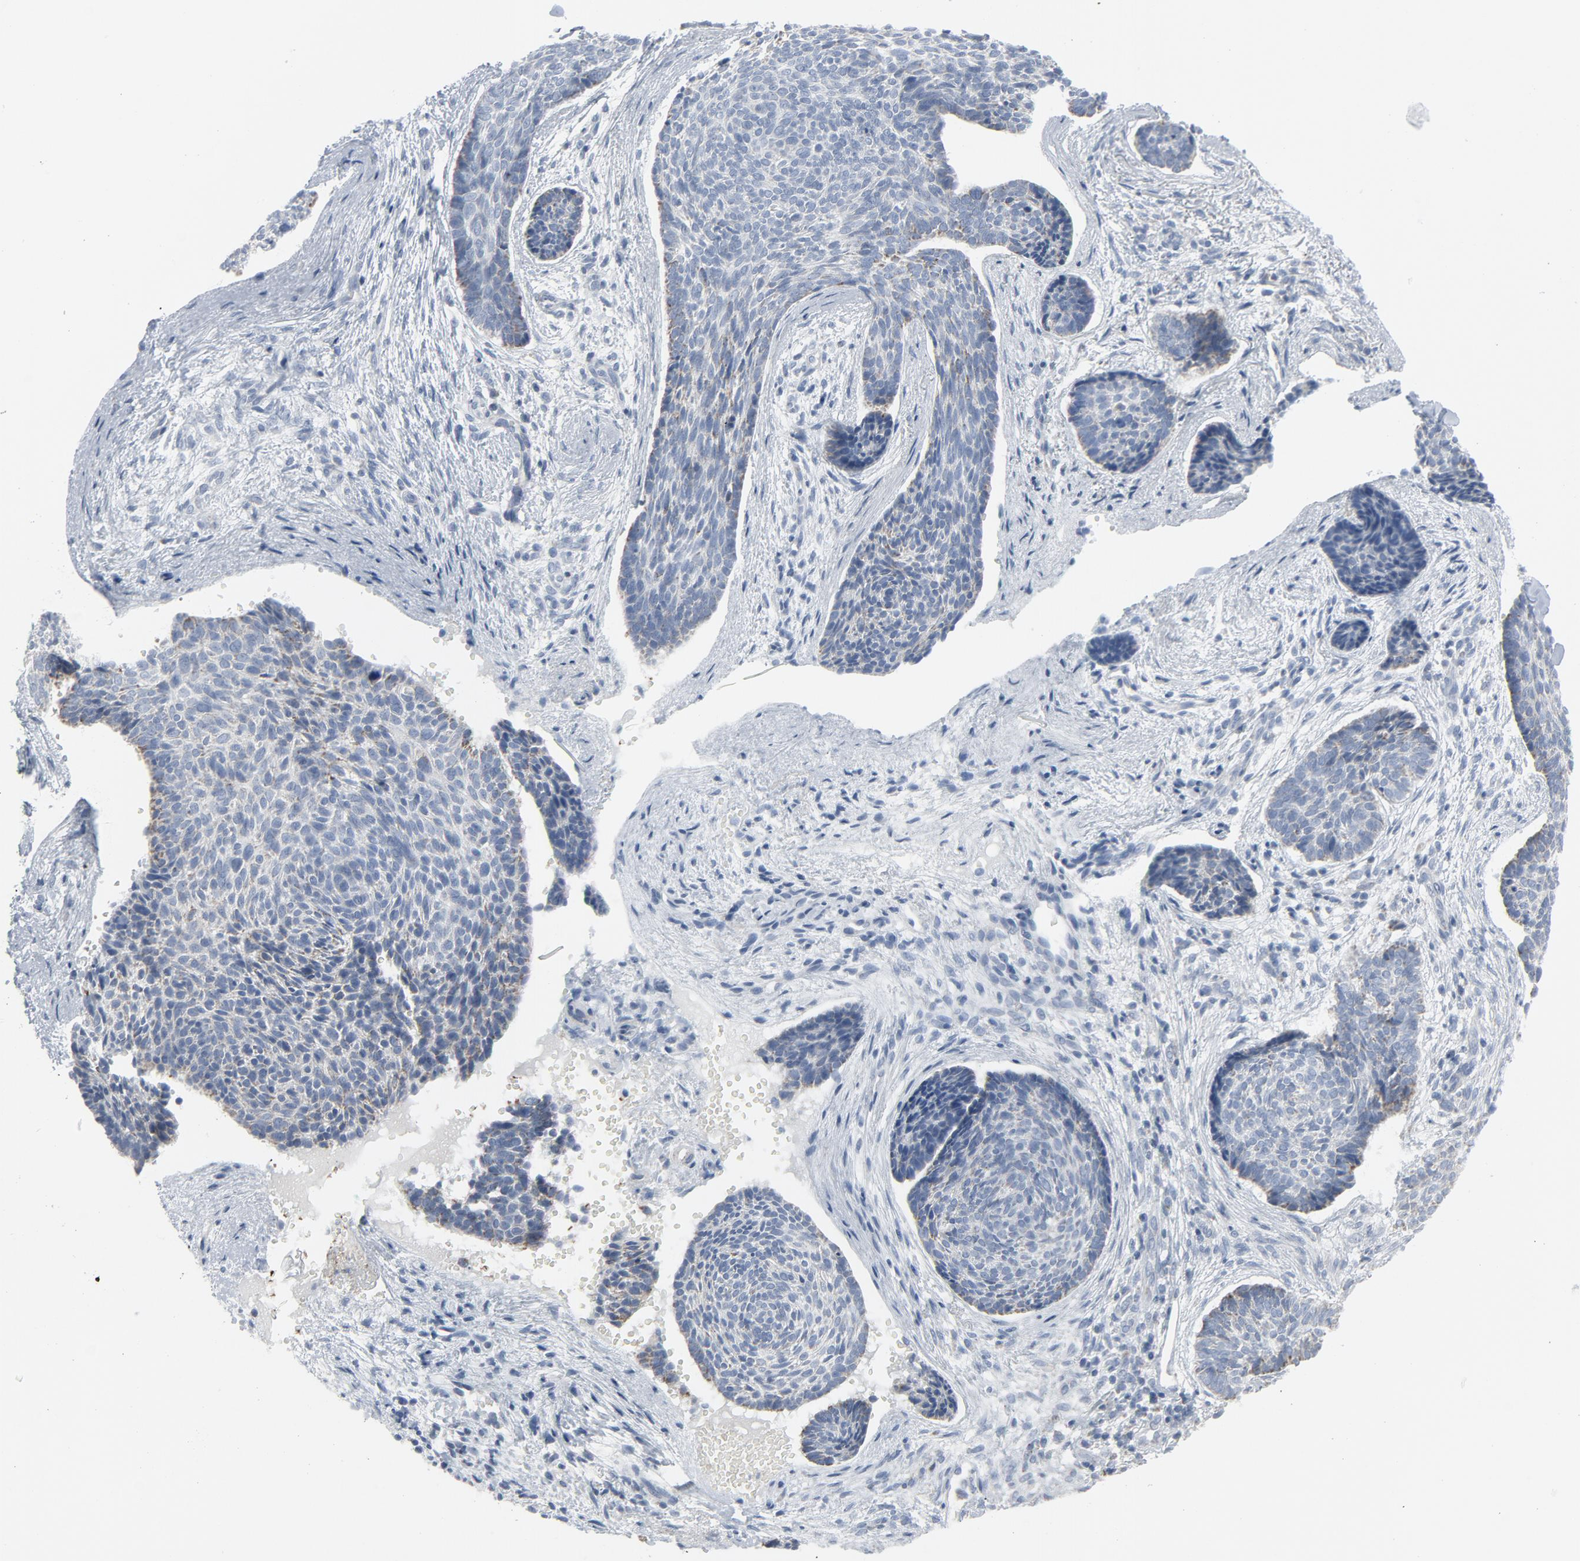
{"staining": {"intensity": "negative", "quantity": "none", "location": "none"}, "tissue": "skin cancer", "cell_type": "Tumor cells", "image_type": "cancer", "snomed": [{"axis": "morphology", "description": "Normal tissue, NOS"}, {"axis": "morphology", "description": "Basal cell carcinoma"}, {"axis": "topography", "description": "Skin"}], "caption": "High power microscopy micrograph of an IHC photomicrograph of skin cancer, revealing no significant positivity in tumor cells. The staining was performed using DAB to visualize the protein expression in brown, while the nuclei were stained in blue with hematoxylin (Magnification: 20x).", "gene": "GPX2", "patient": {"sex": "female", "age": 57}}